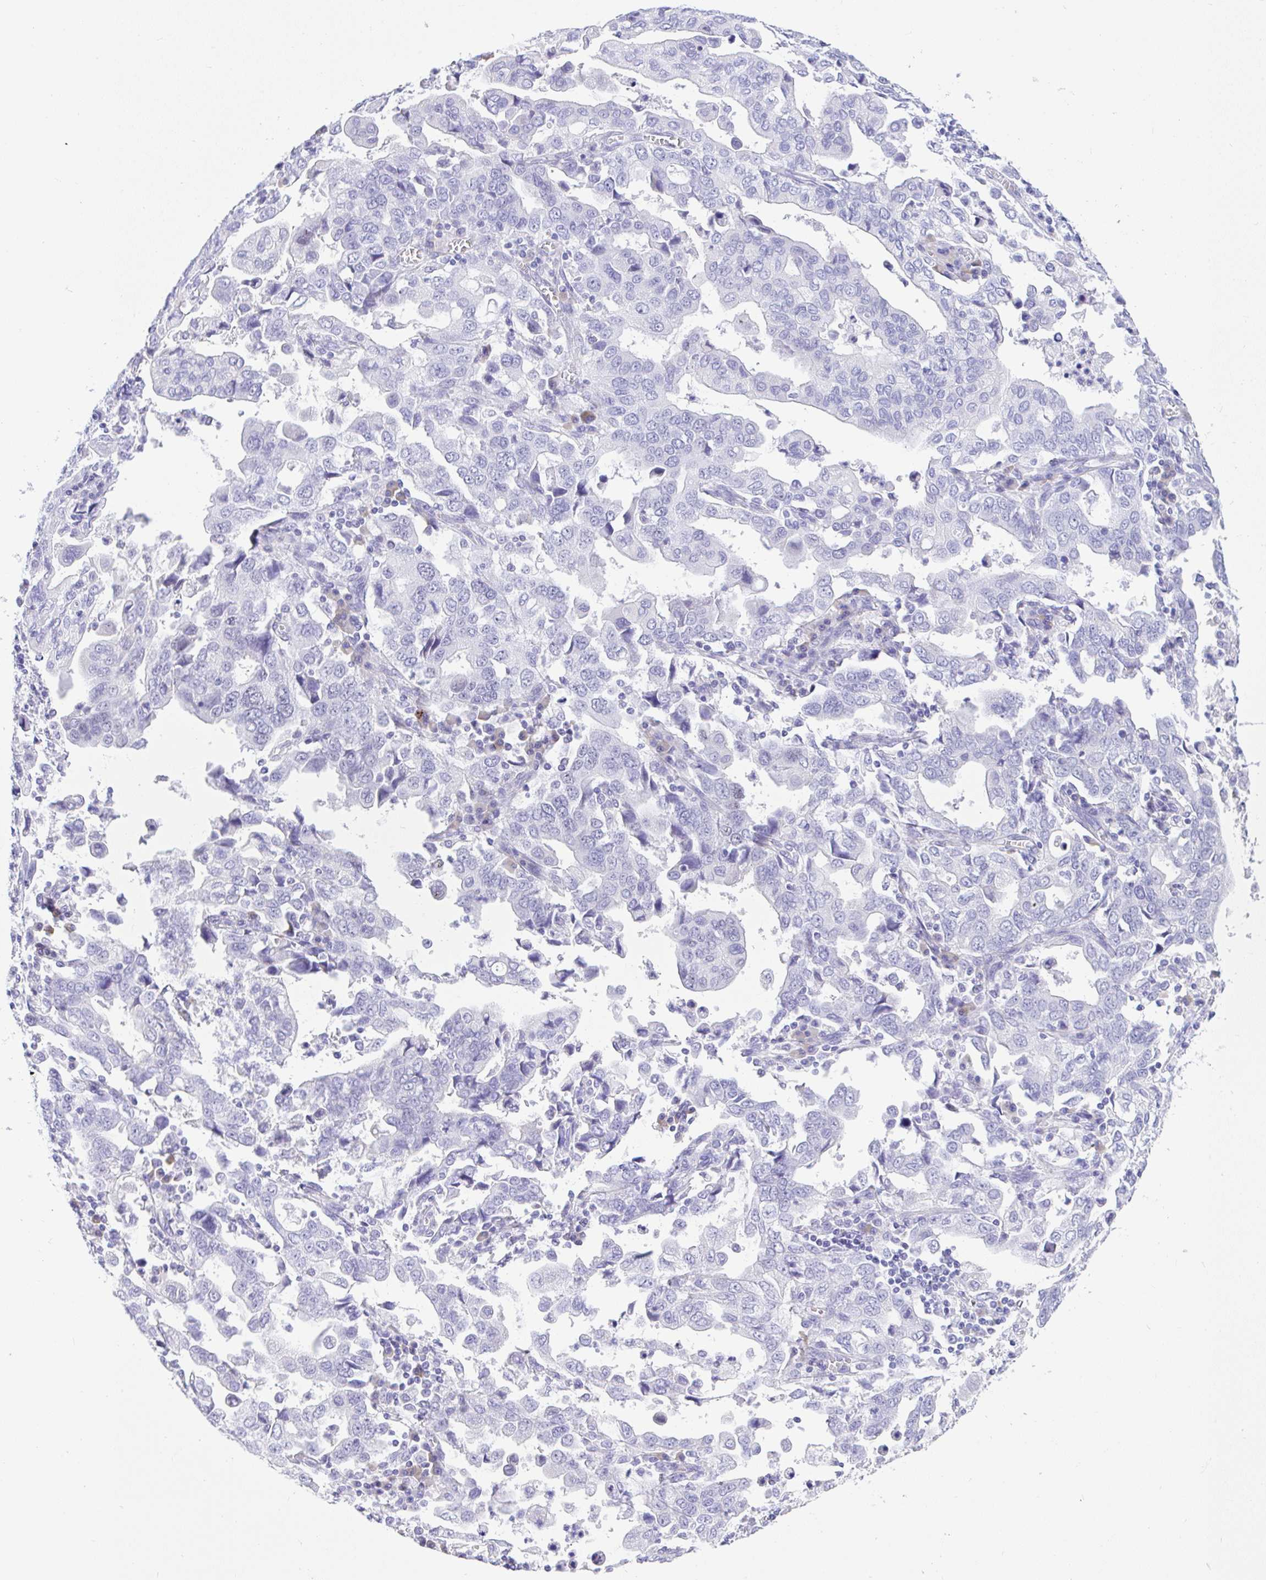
{"staining": {"intensity": "negative", "quantity": "none", "location": "none"}, "tissue": "stomach cancer", "cell_type": "Tumor cells", "image_type": "cancer", "snomed": [{"axis": "morphology", "description": "Adenocarcinoma, NOS"}, {"axis": "topography", "description": "Stomach, upper"}], "caption": "High magnification brightfield microscopy of stomach cancer (adenocarcinoma) stained with DAB (3,3'-diaminobenzidine) (brown) and counterstained with hematoxylin (blue): tumor cells show no significant positivity.", "gene": "SEL1L2", "patient": {"sex": "male", "age": 85}}